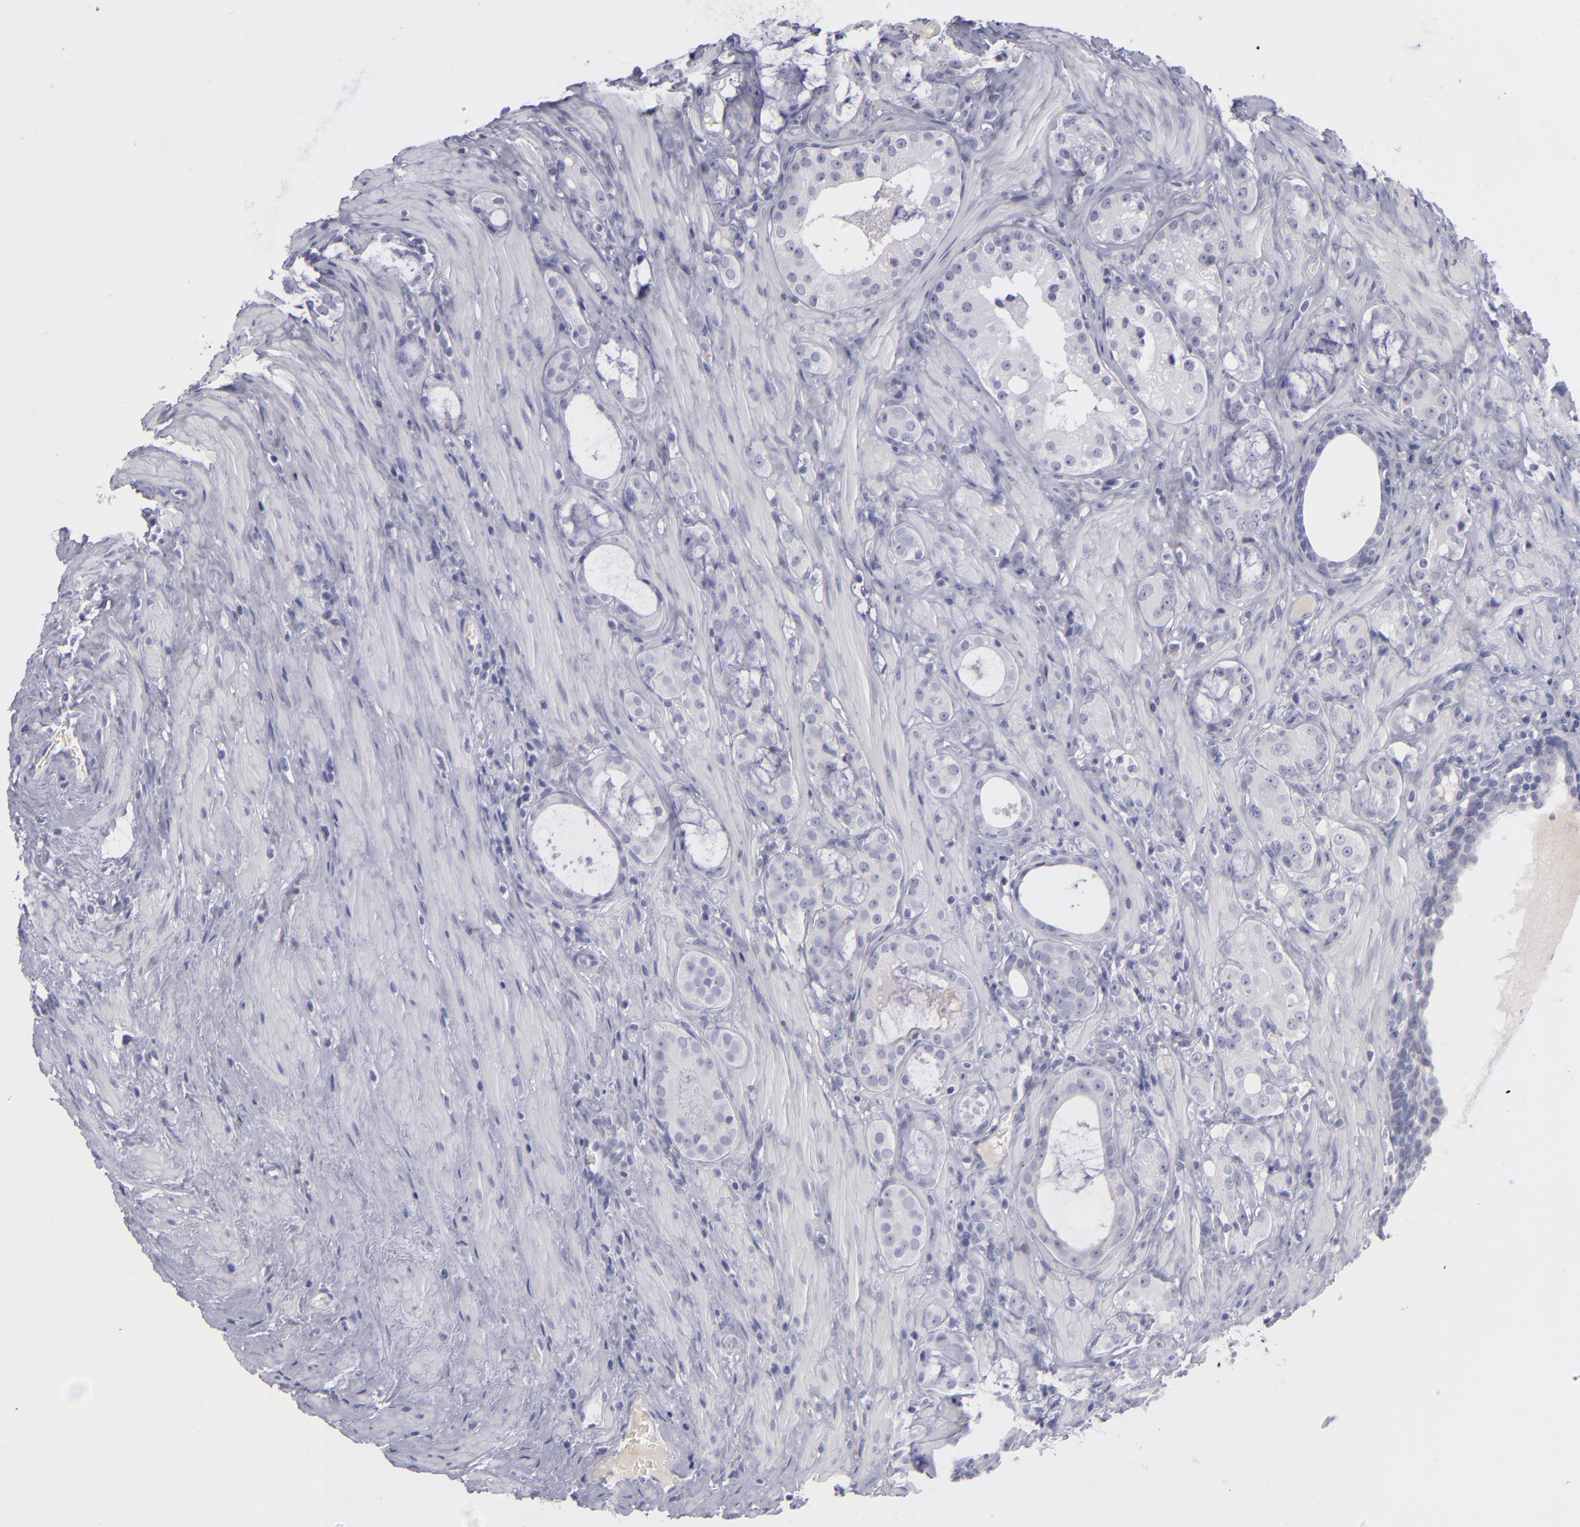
{"staining": {"intensity": "negative", "quantity": "none", "location": "none"}, "tissue": "prostate cancer", "cell_type": "Tumor cells", "image_type": "cancer", "snomed": [{"axis": "morphology", "description": "Adenocarcinoma, Medium grade"}, {"axis": "topography", "description": "Prostate"}], "caption": "DAB immunohistochemical staining of adenocarcinoma (medium-grade) (prostate) reveals no significant positivity in tumor cells.", "gene": "ITGB4", "patient": {"sex": "male", "age": 73}}